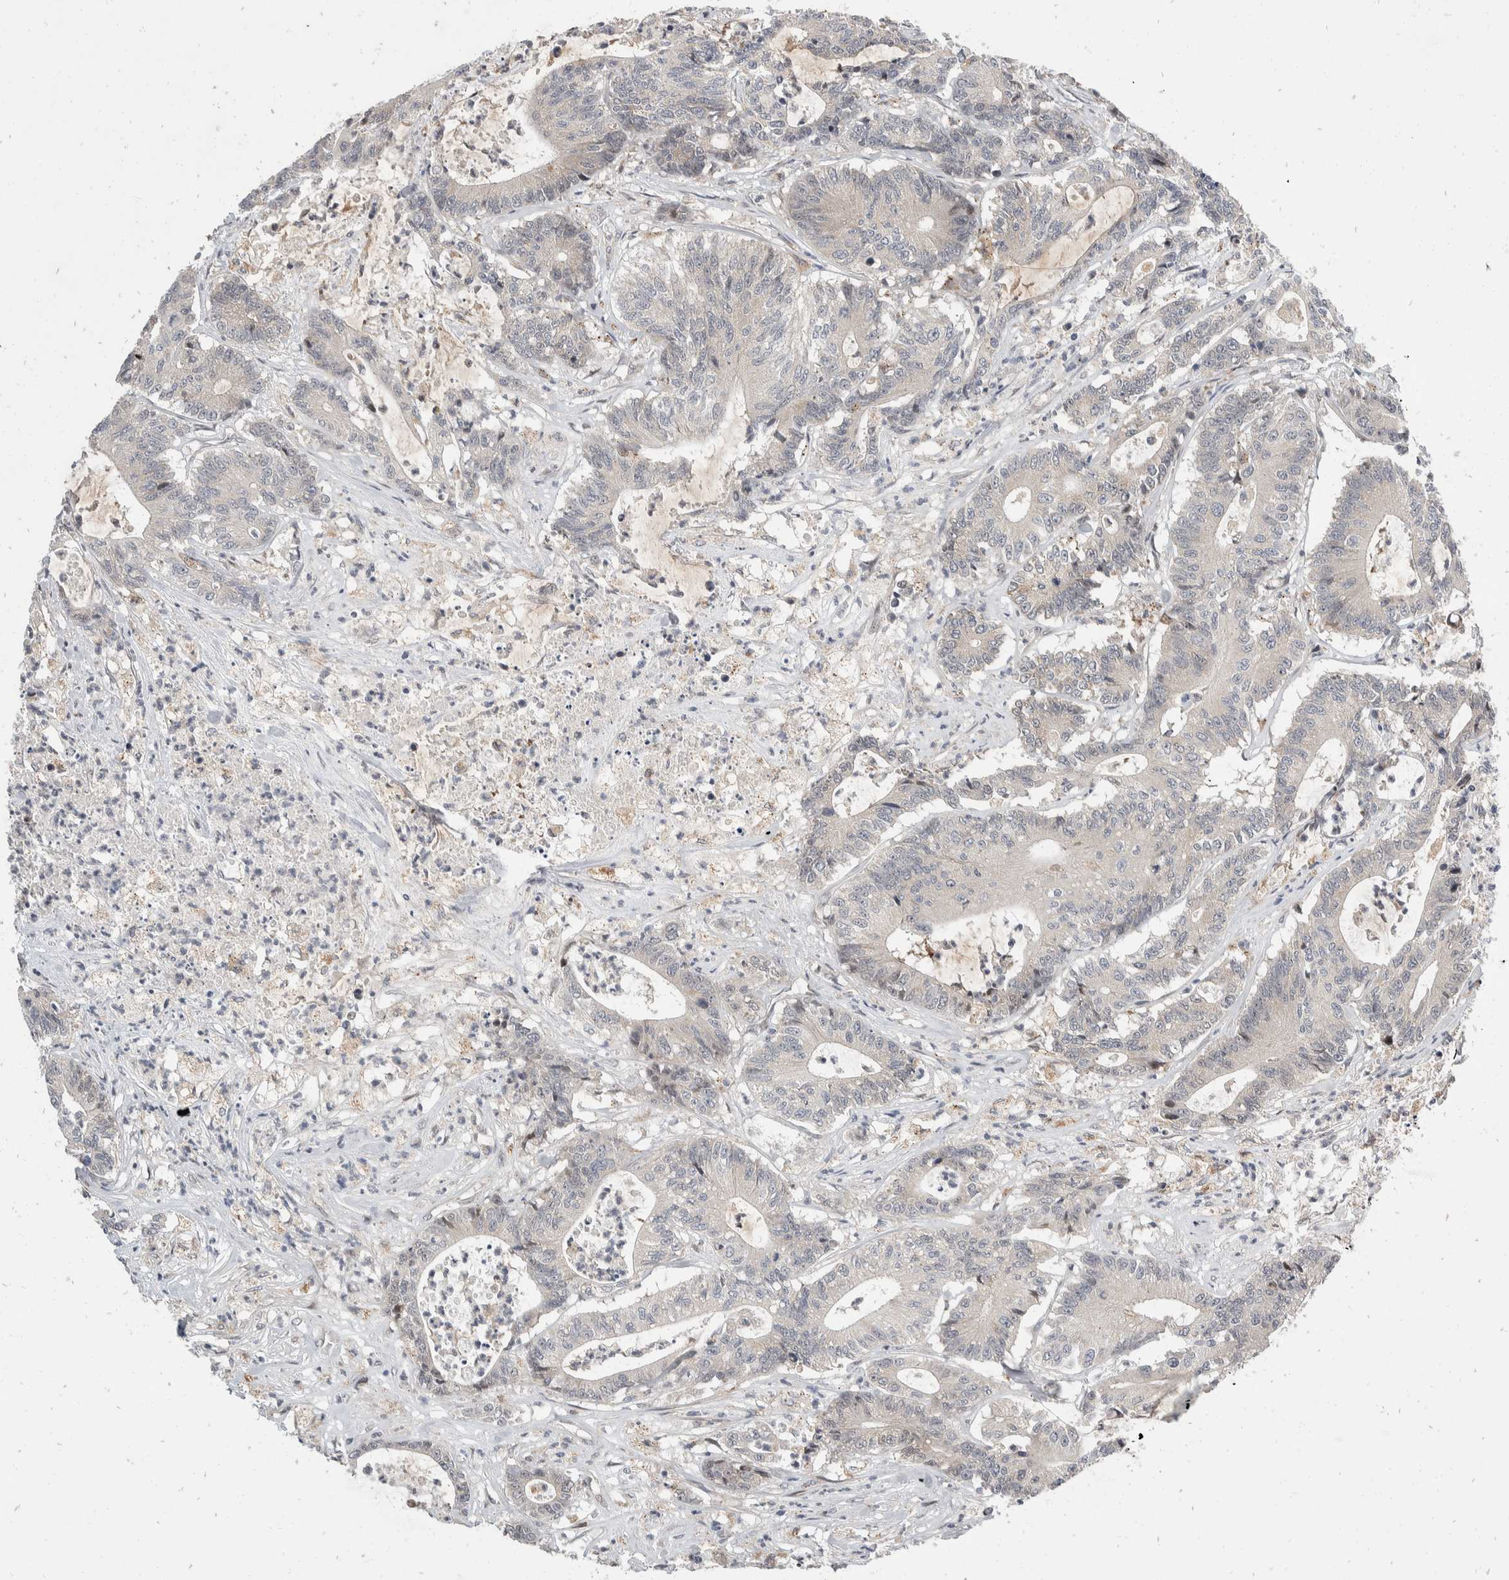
{"staining": {"intensity": "negative", "quantity": "none", "location": "none"}, "tissue": "colorectal cancer", "cell_type": "Tumor cells", "image_type": "cancer", "snomed": [{"axis": "morphology", "description": "Adenocarcinoma, NOS"}, {"axis": "topography", "description": "Colon"}], "caption": "Colorectal cancer (adenocarcinoma) stained for a protein using IHC displays no staining tumor cells.", "gene": "ZNF703", "patient": {"sex": "female", "age": 84}}